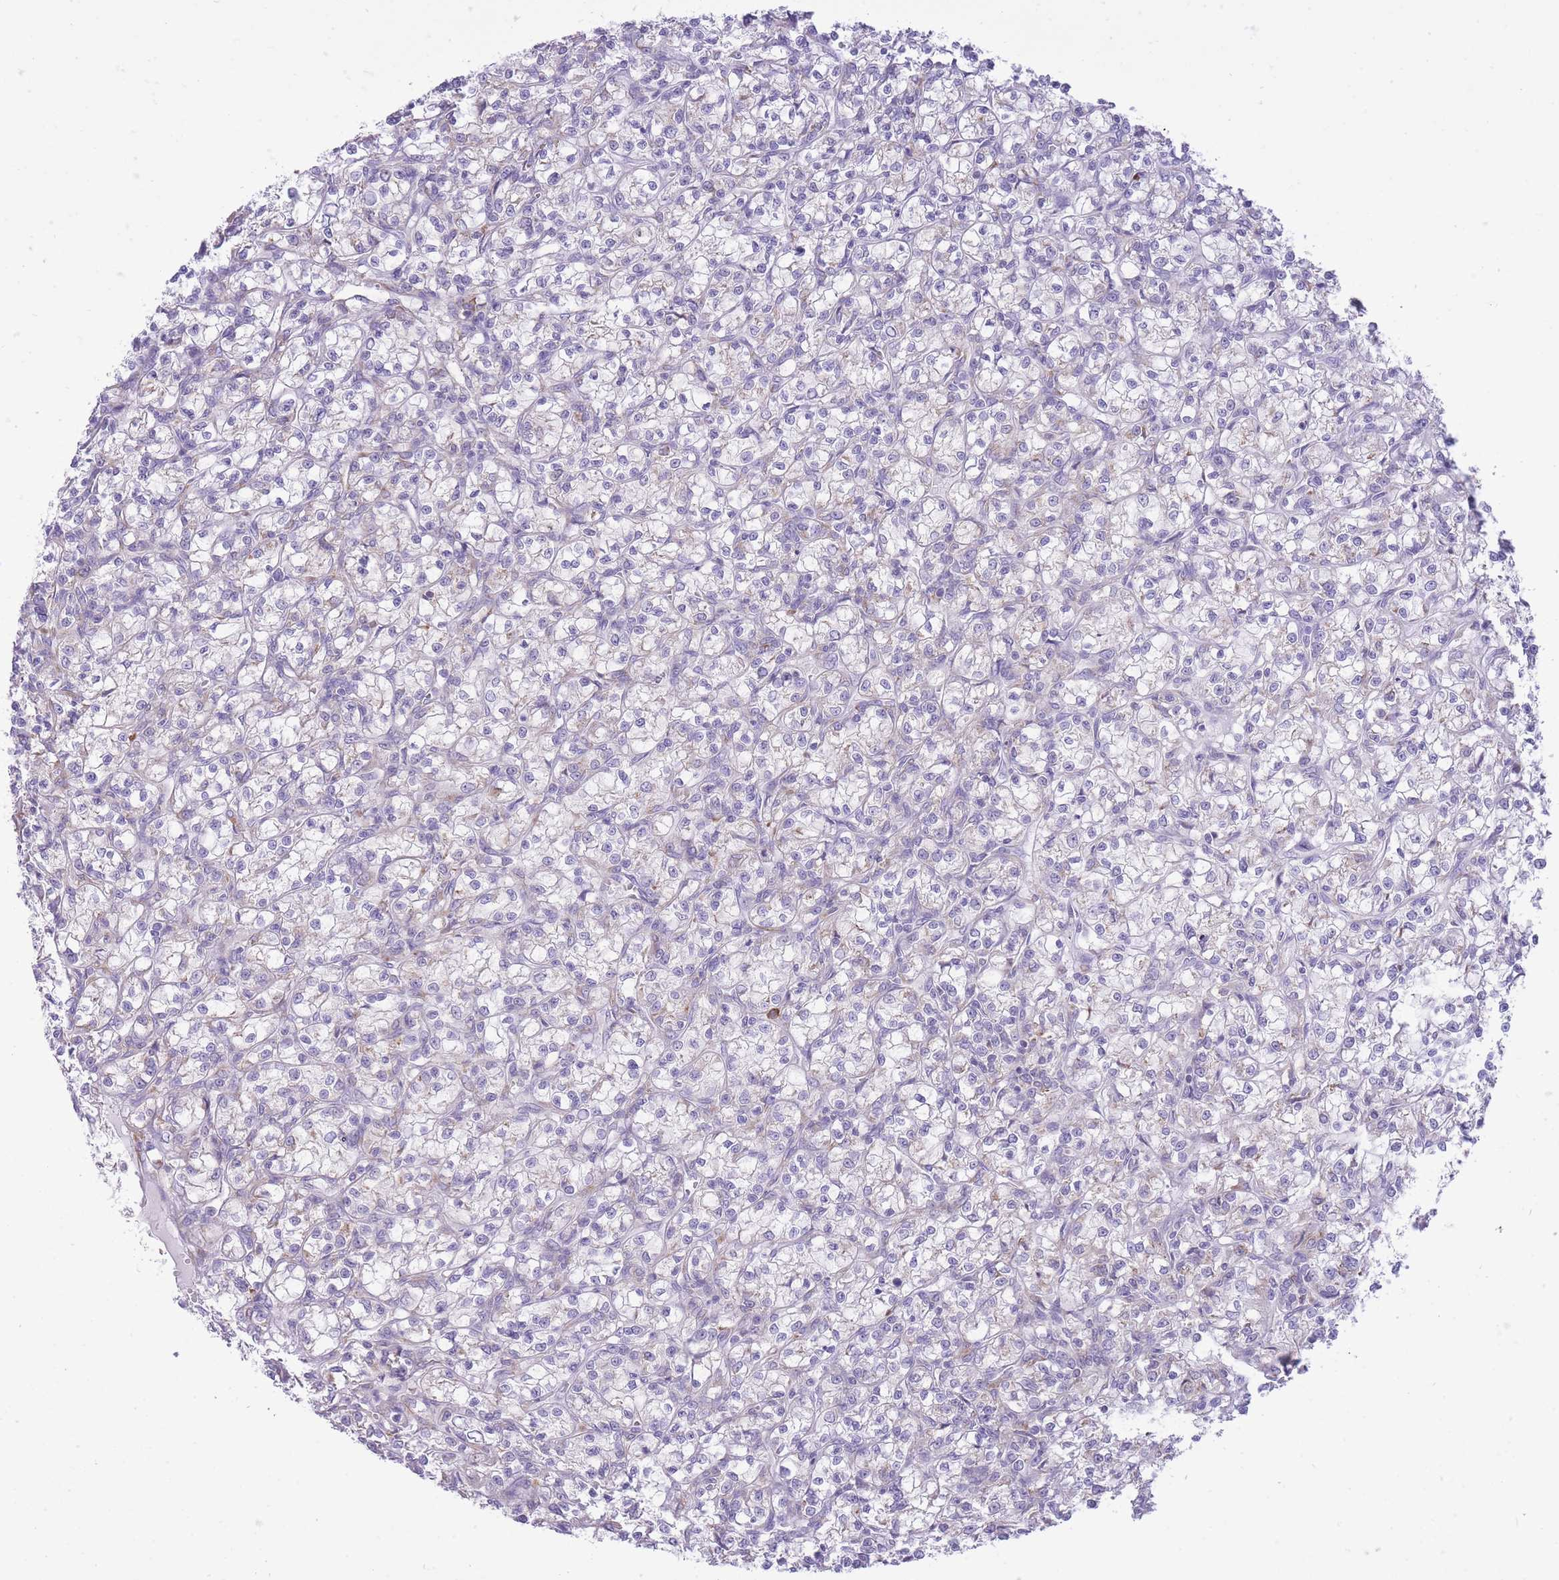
{"staining": {"intensity": "negative", "quantity": "none", "location": "none"}, "tissue": "renal cancer", "cell_type": "Tumor cells", "image_type": "cancer", "snomed": [{"axis": "morphology", "description": "Adenocarcinoma, NOS"}, {"axis": "topography", "description": "Kidney"}], "caption": "DAB (3,3'-diaminobenzidine) immunohistochemical staining of renal adenocarcinoma exhibits no significant positivity in tumor cells. (Stains: DAB (3,3'-diaminobenzidine) immunohistochemistry with hematoxylin counter stain, Microscopy: brightfield microscopy at high magnification).", "gene": "ZNF501", "patient": {"sex": "female", "age": 59}}